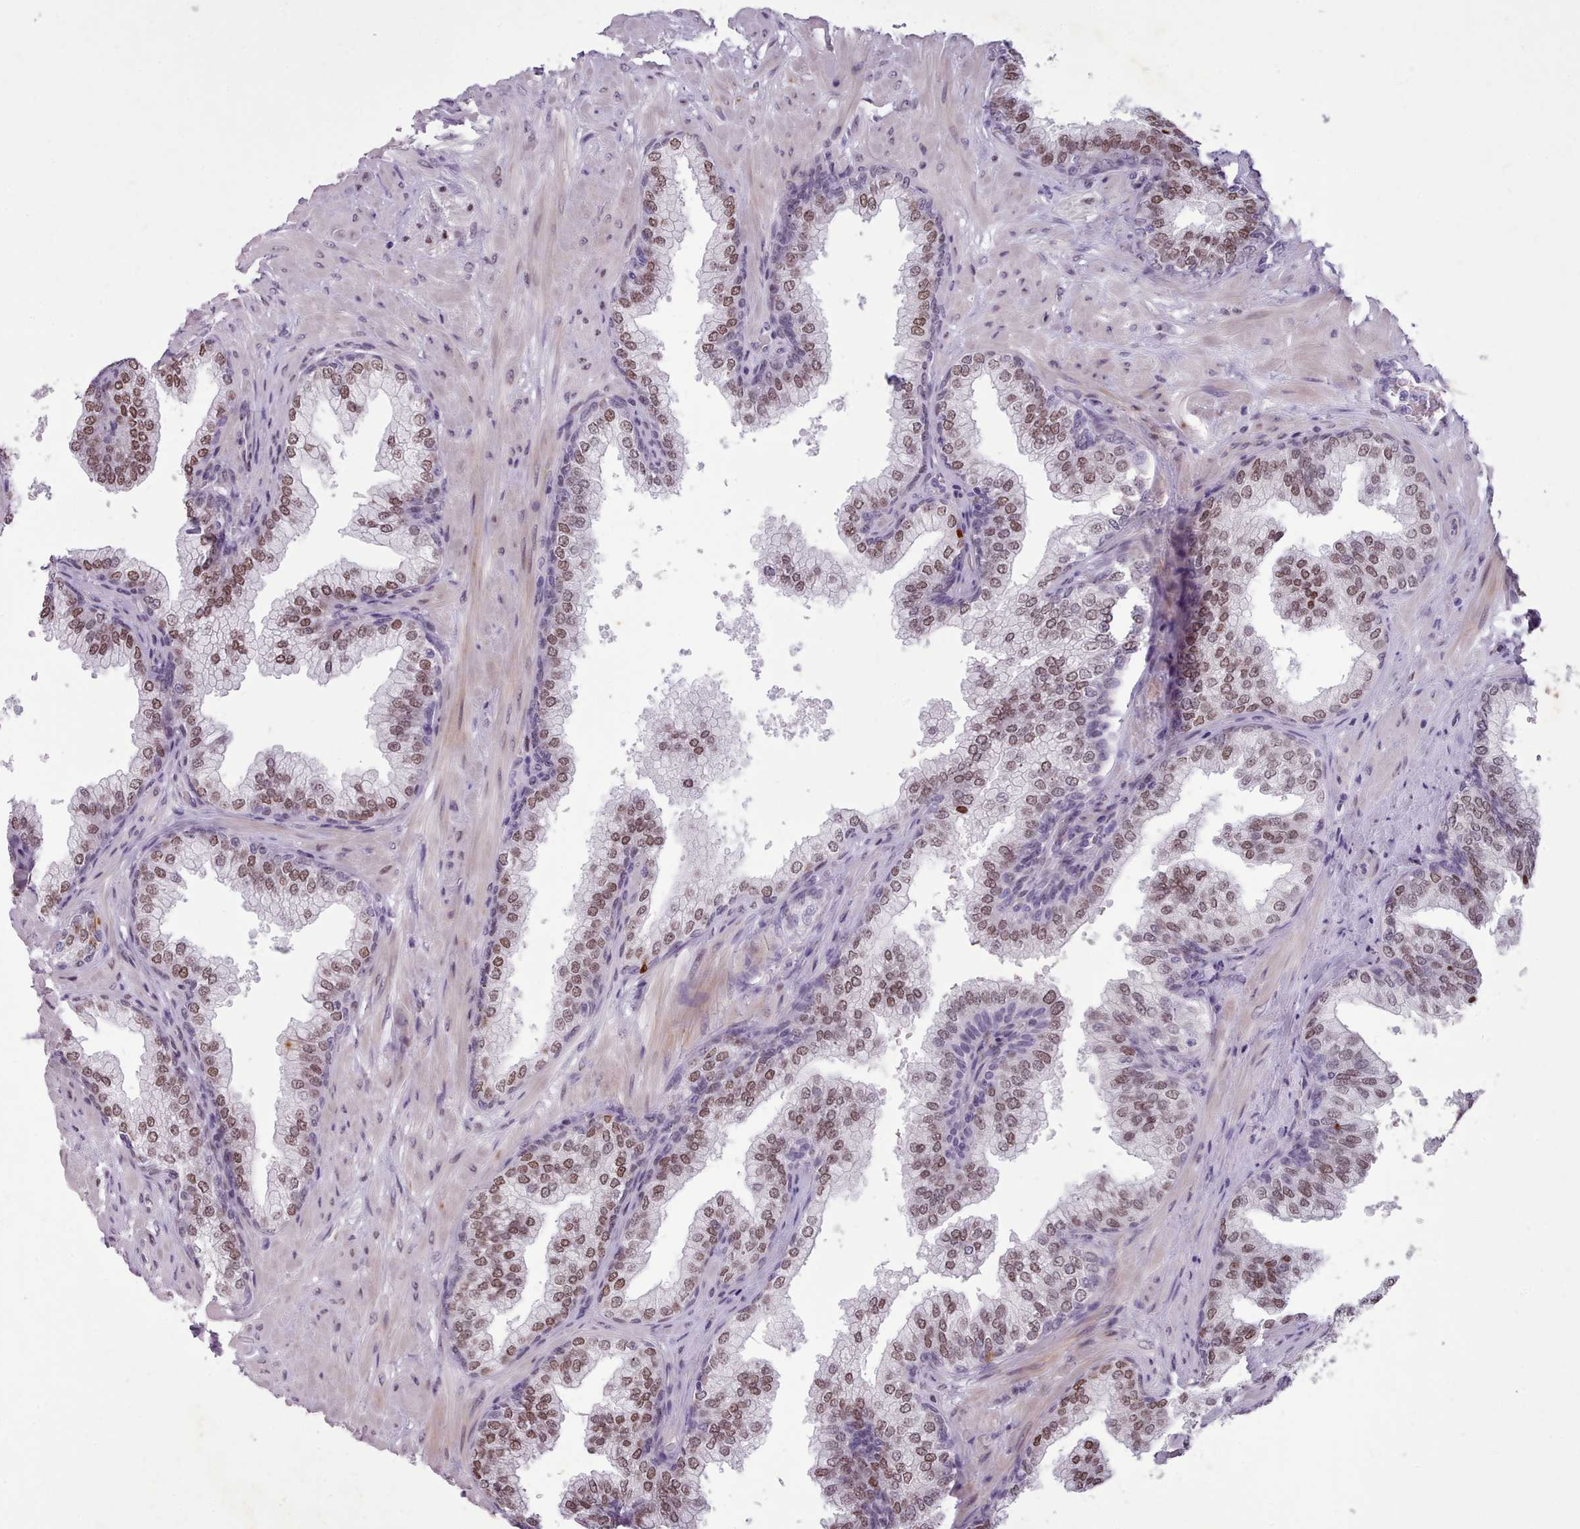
{"staining": {"intensity": "moderate", "quantity": ">75%", "location": "nuclear"}, "tissue": "prostate", "cell_type": "Glandular cells", "image_type": "normal", "snomed": [{"axis": "morphology", "description": "Normal tissue, NOS"}, {"axis": "topography", "description": "Prostate"}], "caption": "The histopathology image reveals staining of unremarkable prostate, revealing moderate nuclear protein staining (brown color) within glandular cells.", "gene": "KCNT2", "patient": {"sex": "male", "age": 60}}